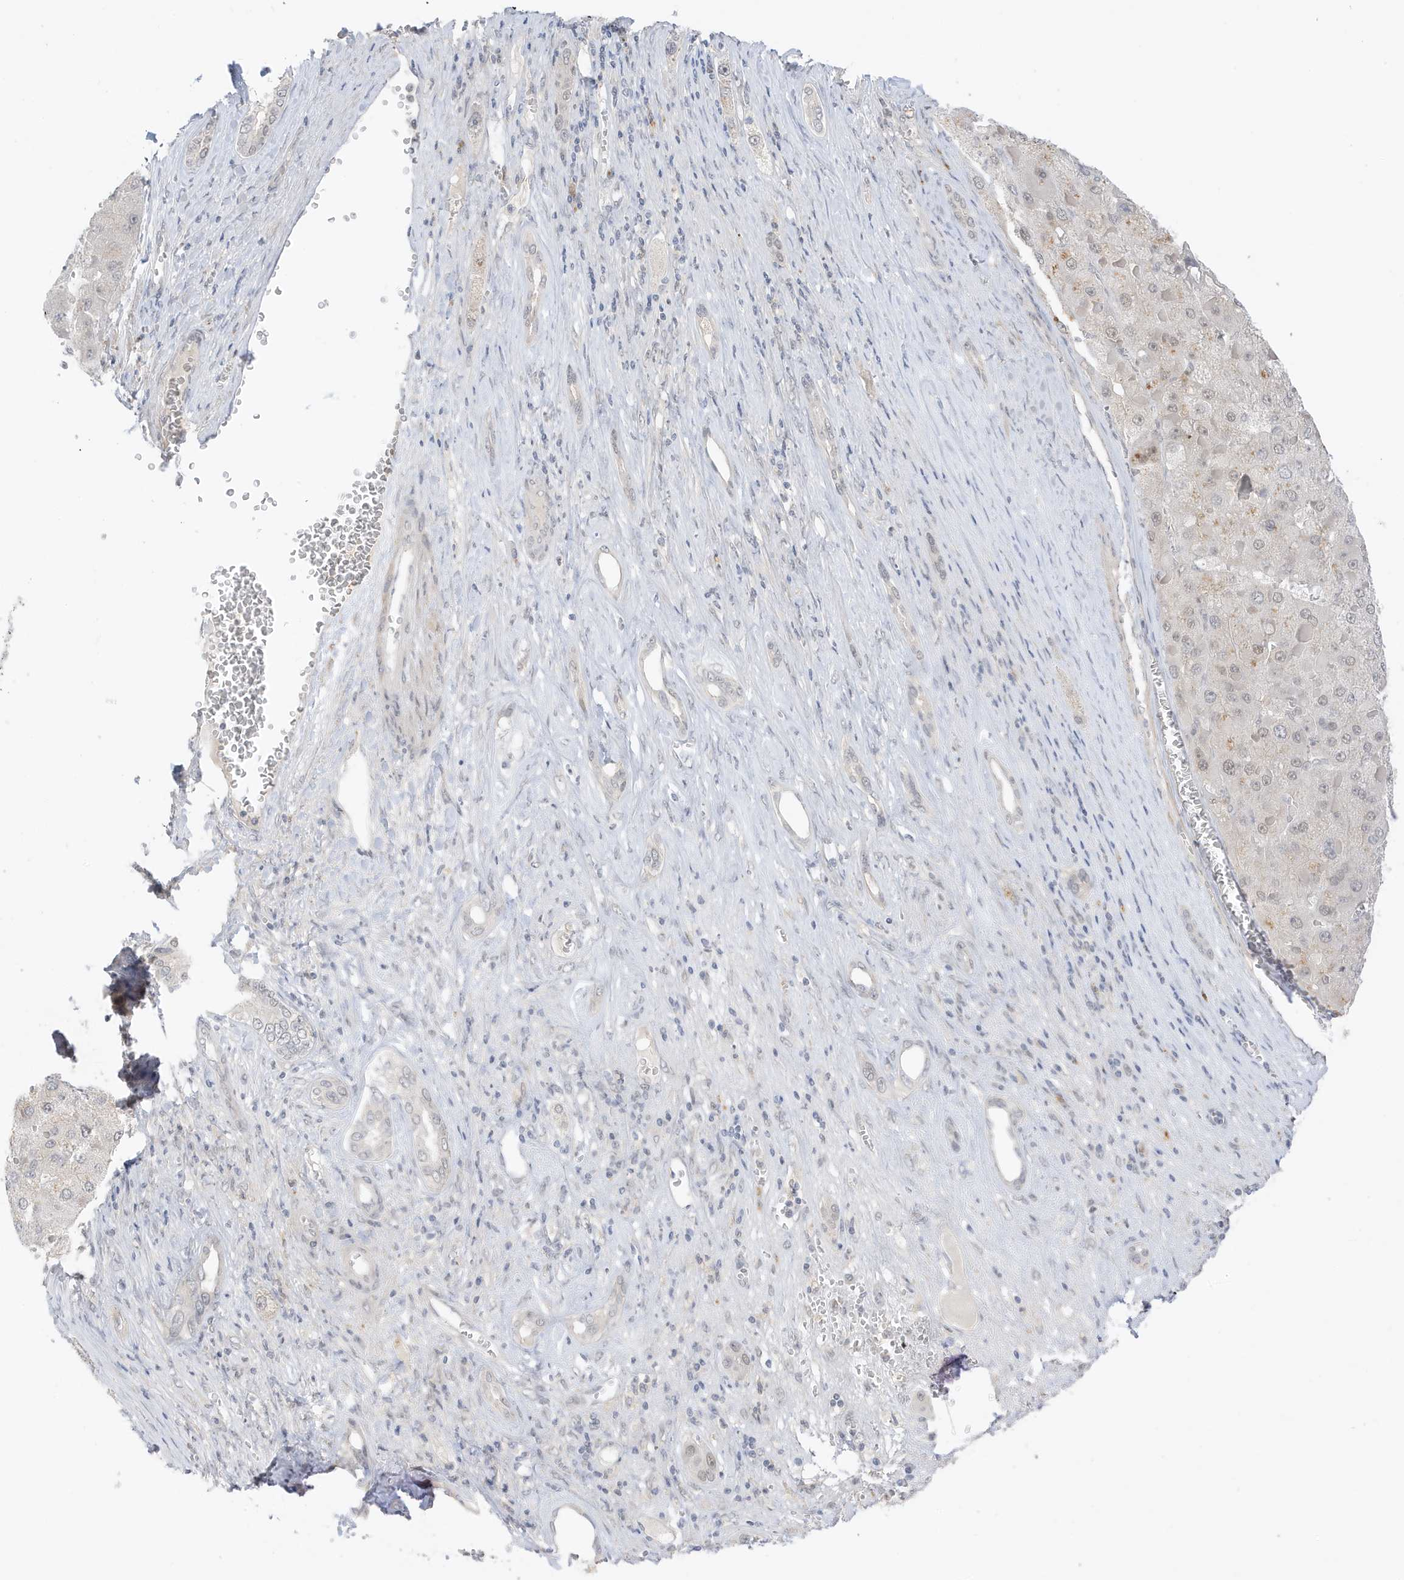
{"staining": {"intensity": "negative", "quantity": "none", "location": "none"}, "tissue": "liver cancer", "cell_type": "Tumor cells", "image_type": "cancer", "snomed": [{"axis": "morphology", "description": "Carcinoma, Hepatocellular, NOS"}, {"axis": "topography", "description": "Liver"}], "caption": "Immunohistochemical staining of liver hepatocellular carcinoma demonstrates no significant positivity in tumor cells.", "gene": "MSL3", "patient": {"sex": "female", "age": 73}}